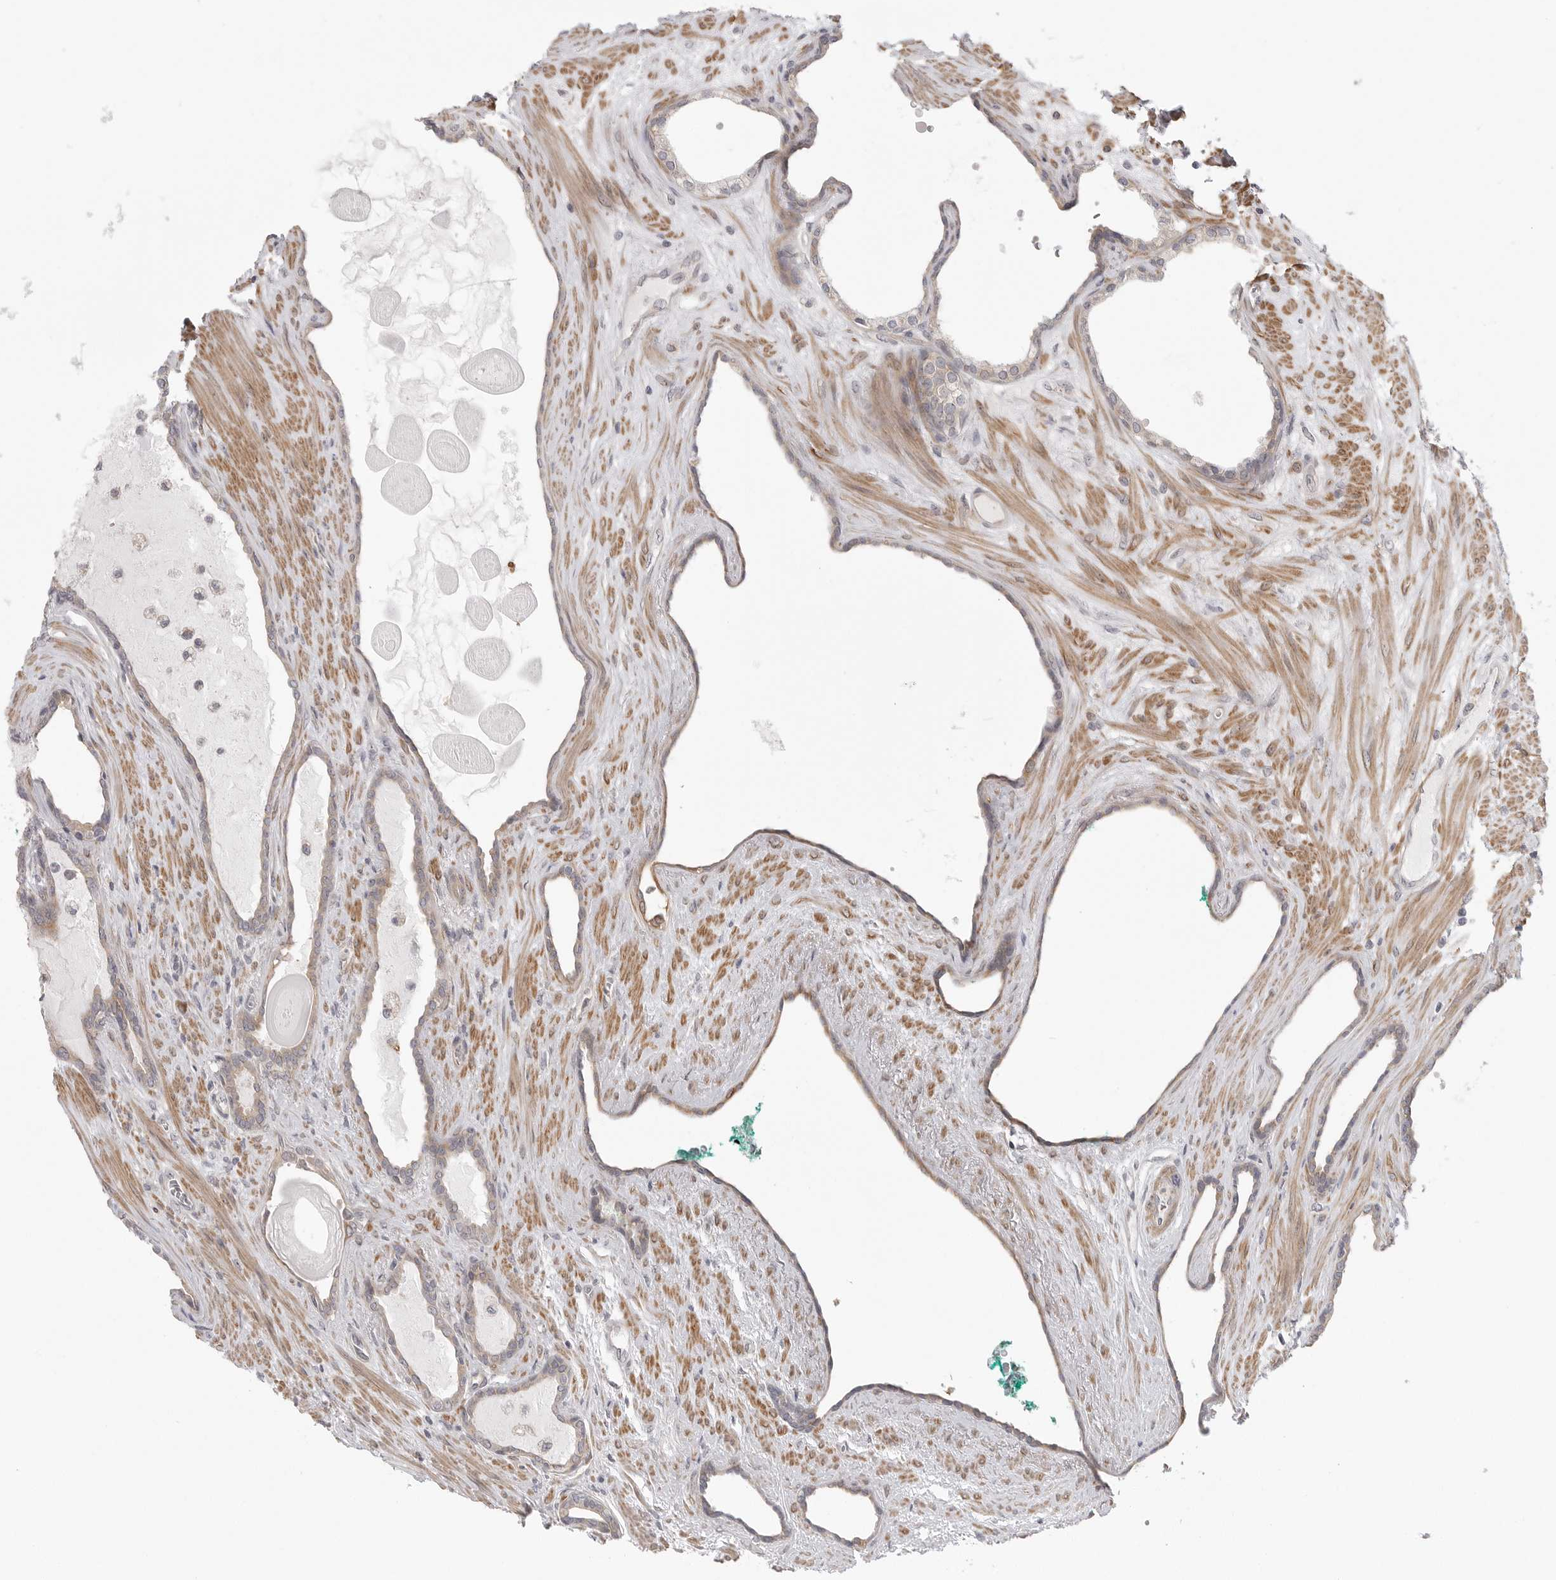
{"staining": {"intensity": "negative", "quantity": "none", "location": "none"}, "tissue": "prostate cancer", "cell_type": "Tumor cells", "image_type": "cancer", "snomed": [{"axis": "morphology", "description": "Adenocarcinoma, Low grade"}, {"axis": "topography", "description": "Prostate"}], "caption": "Tumor cells show no significant expression in prostate low-grade adenocarcinoma.", "gene": "CCPG1", "patient": {"sex": "male", "age": 70}}